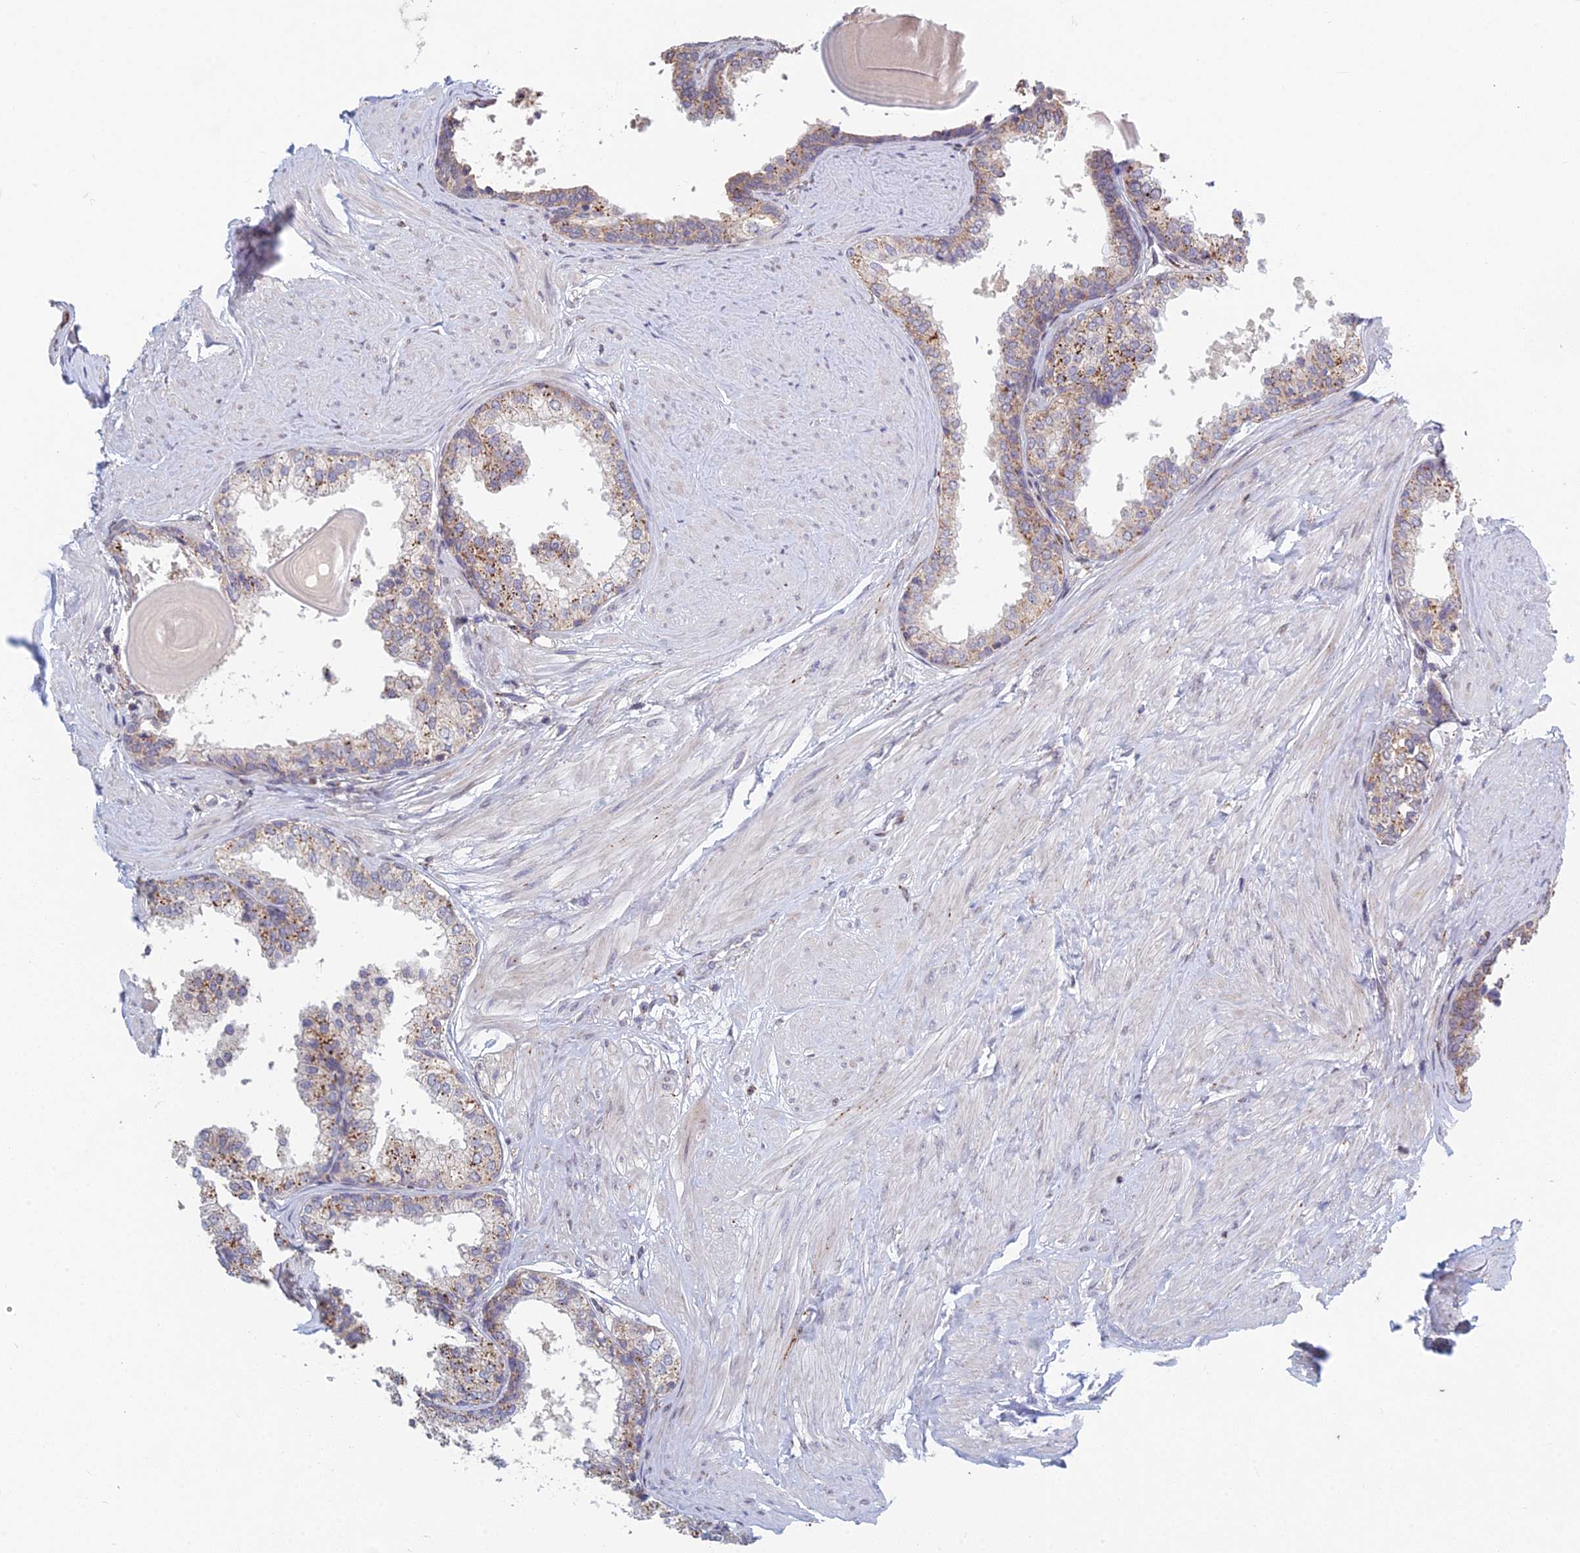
{"staining": {"intensity": "moderate", "quantity": "<25%", "location": "cytoplasmic/membranous"}, "tissue": "prostate", "cell_type": "Glandular cells", "image_type": "normal", "snomed": [{"axis": "morphology", "description": "Normal tissue, NOS"}, {"axis": "topography", "description": "Prostate"}], "caption": "Prostate stained with a brown dye shows moderate cytoplasmic/membranous positive expression in about <25% of glandular cells.", "gene": "FOXS1", "patient": {"sex": "male", "age": 48}}